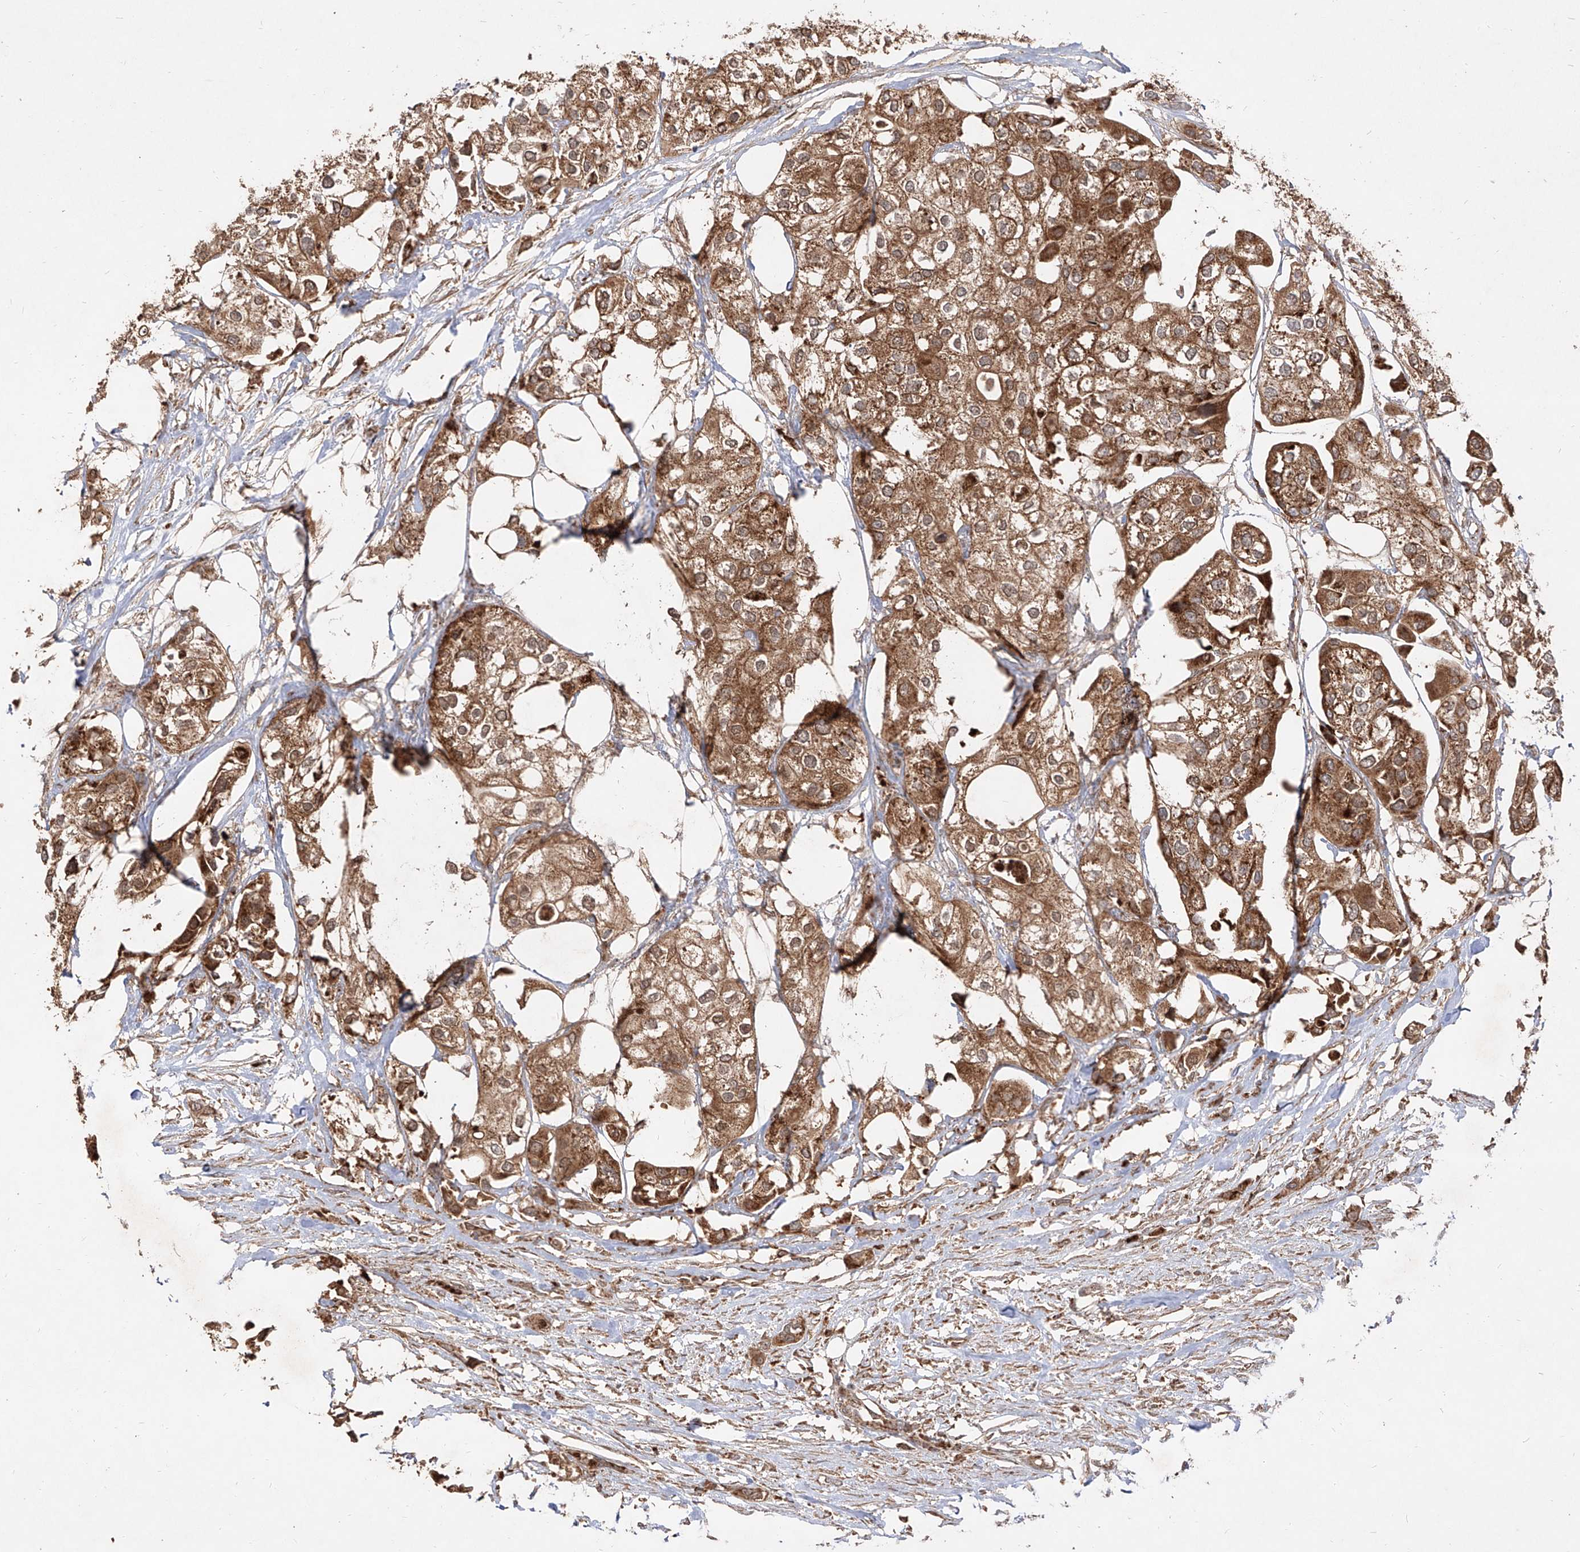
{"staining": {"intensity": "moderate", "quantity": ">75%", "location": "cytoplasmic/membranous"}, "tissue": "urothelial cancer", "cell_type": "Tumor cells", "image_type": "cancer", "snomed": [{"axis": "morphology", "description": "Urothelial carcinoma, High grade"}, {"axis": "topography", "description": "Urinary bladder"}], "caption": "High-grade urothelial carcinoma tissue shows moderate cytoplasmic/membranous staining in approximately >75% of tumor cells", "gene": "AIM2", "patient": {"sex": "male", "age": 64}}